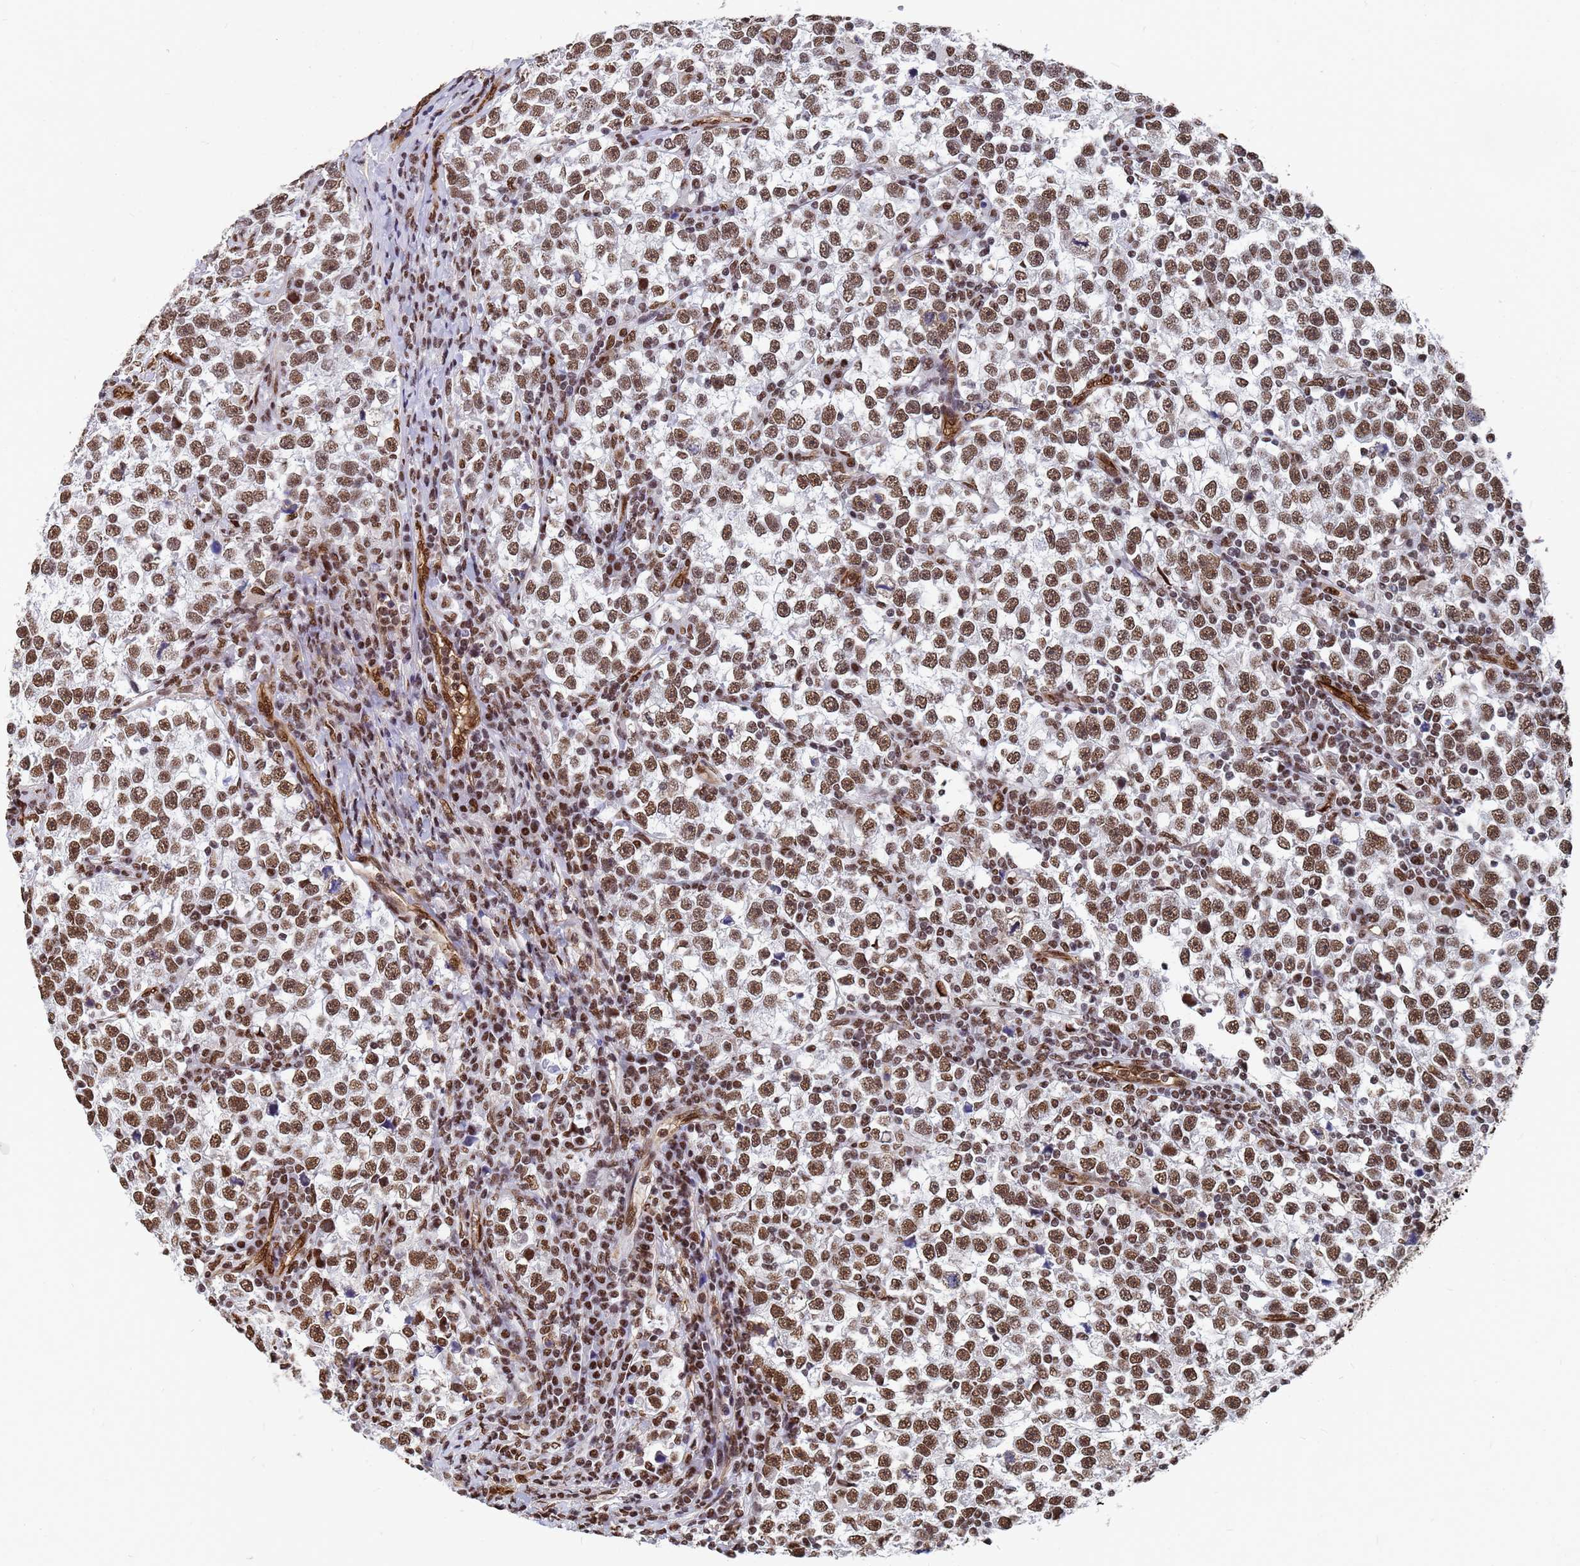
{"staining": {"intensity": "moderate", "quantity": ">75%", "location": "nuclear"}, "tissue": "testis cancer", "cell_type": "Tumor cells", "image_type": "cancer", "snomed": [{"axis": "morphology", "description": "Normal tissue, NOS"}, {"axis": "morphology", "description": "Seminoma, NOS"}, {"axis": "topography", "description": "Testis"}], "caption": "This is an image of immunohistochemistry staining of testis cancer (seminoma), which shows moderate positivity in the nuclear of tumor cells.", "gene": "RAVER2", "patient": {"sex": "male", "age": 43}}